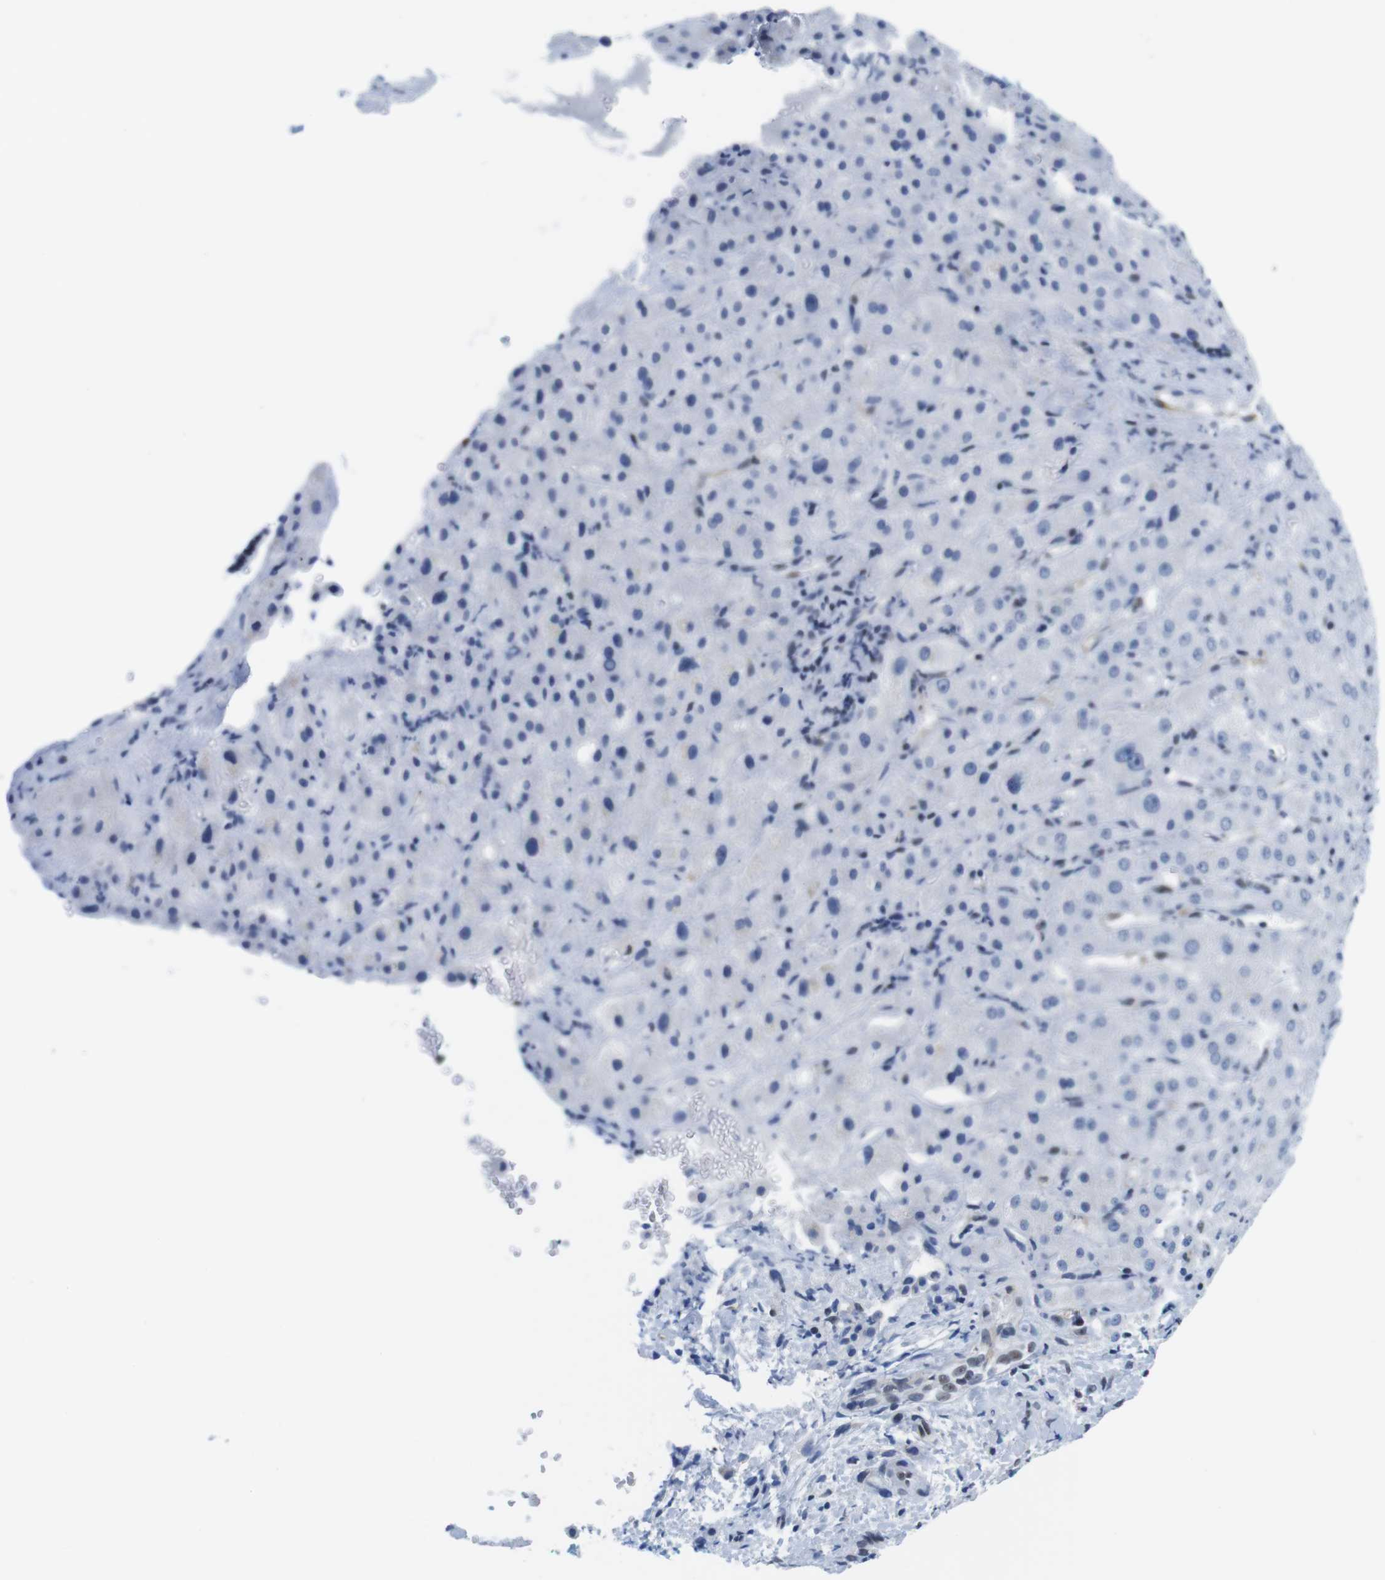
{"staining": {"intensity": "negative", "quantity": "none", "location": "none"}, "tissue": "liver cancer", "cell_type": "Tumor cells", "image_type": "cancer", "snomed": [{"axis": "morphology", "description": "Cholangiocarcinoma"}, {"axis": "topography", "description": "Liver"}], "caption": "There is no significant positivity in tumor cells of cholangiocarcinoma (liver).", "gene": "IFI16", "patient": {"sex": "female", "age": 65}}